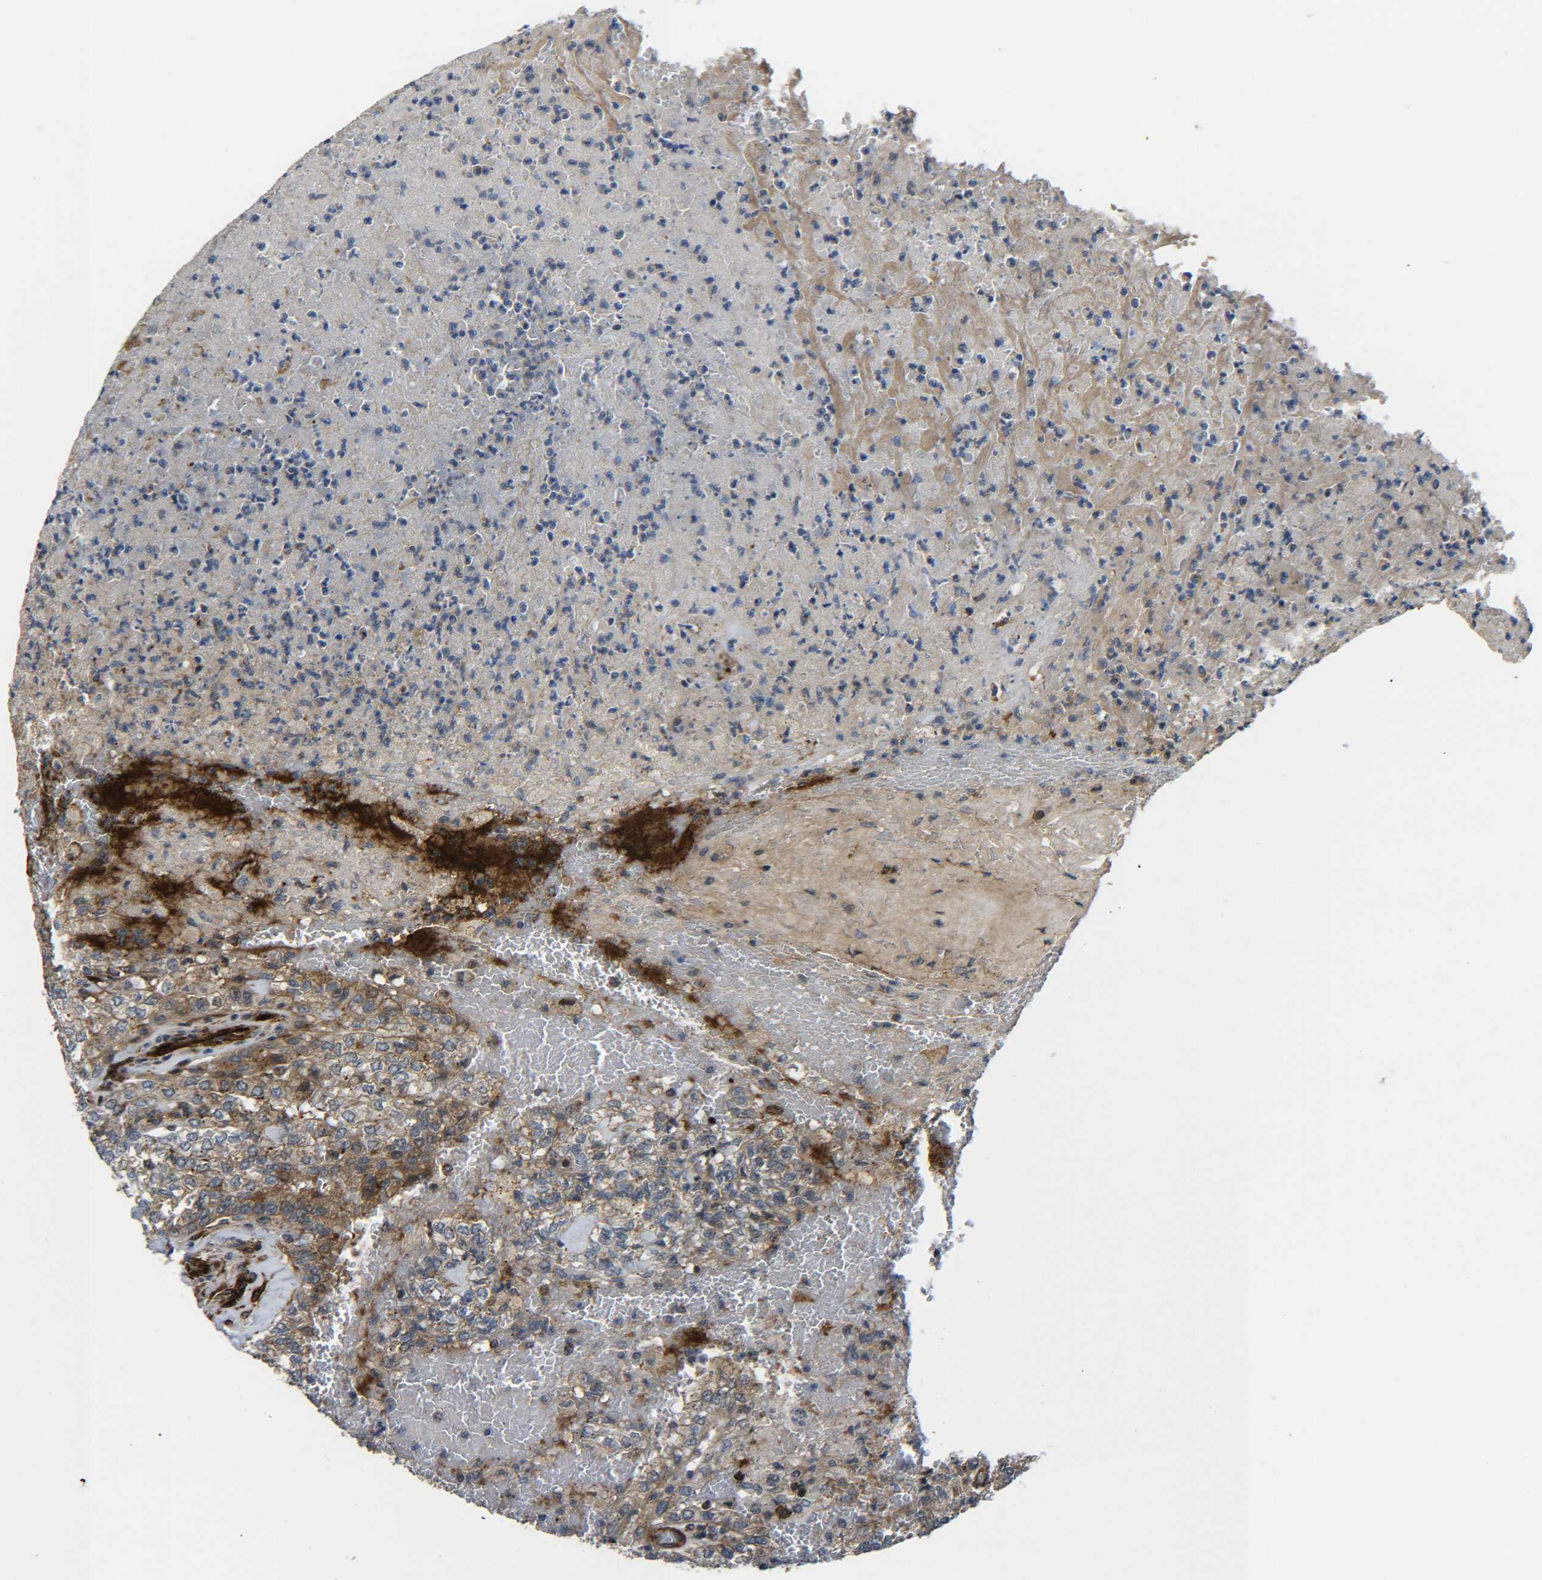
{"staining": {"intensity": "weak", "quantity": ">75%", "location": "cytoplasmic/membranous"}, "tissue": "renal cancer", "cell_type": "Tumor cells", "image_type": "cancer", "snomed": [{"axis": "morphology", "description": "Inflammation, NOS"}, {"axis": "morphology", "description": "Adenocarcinoma, NOS"}, {"axis": "topography", "description": "Kidney"}], "caption": "A photomicrograph of human adenocarcinoma (renal) stained for a protein exhibits weak cytoplasmic/membranous brown staining in tumor cells. Nuclei are stained in blue.", "gene": "ECE1", "patient": {"sex": "male", "age": 68}}